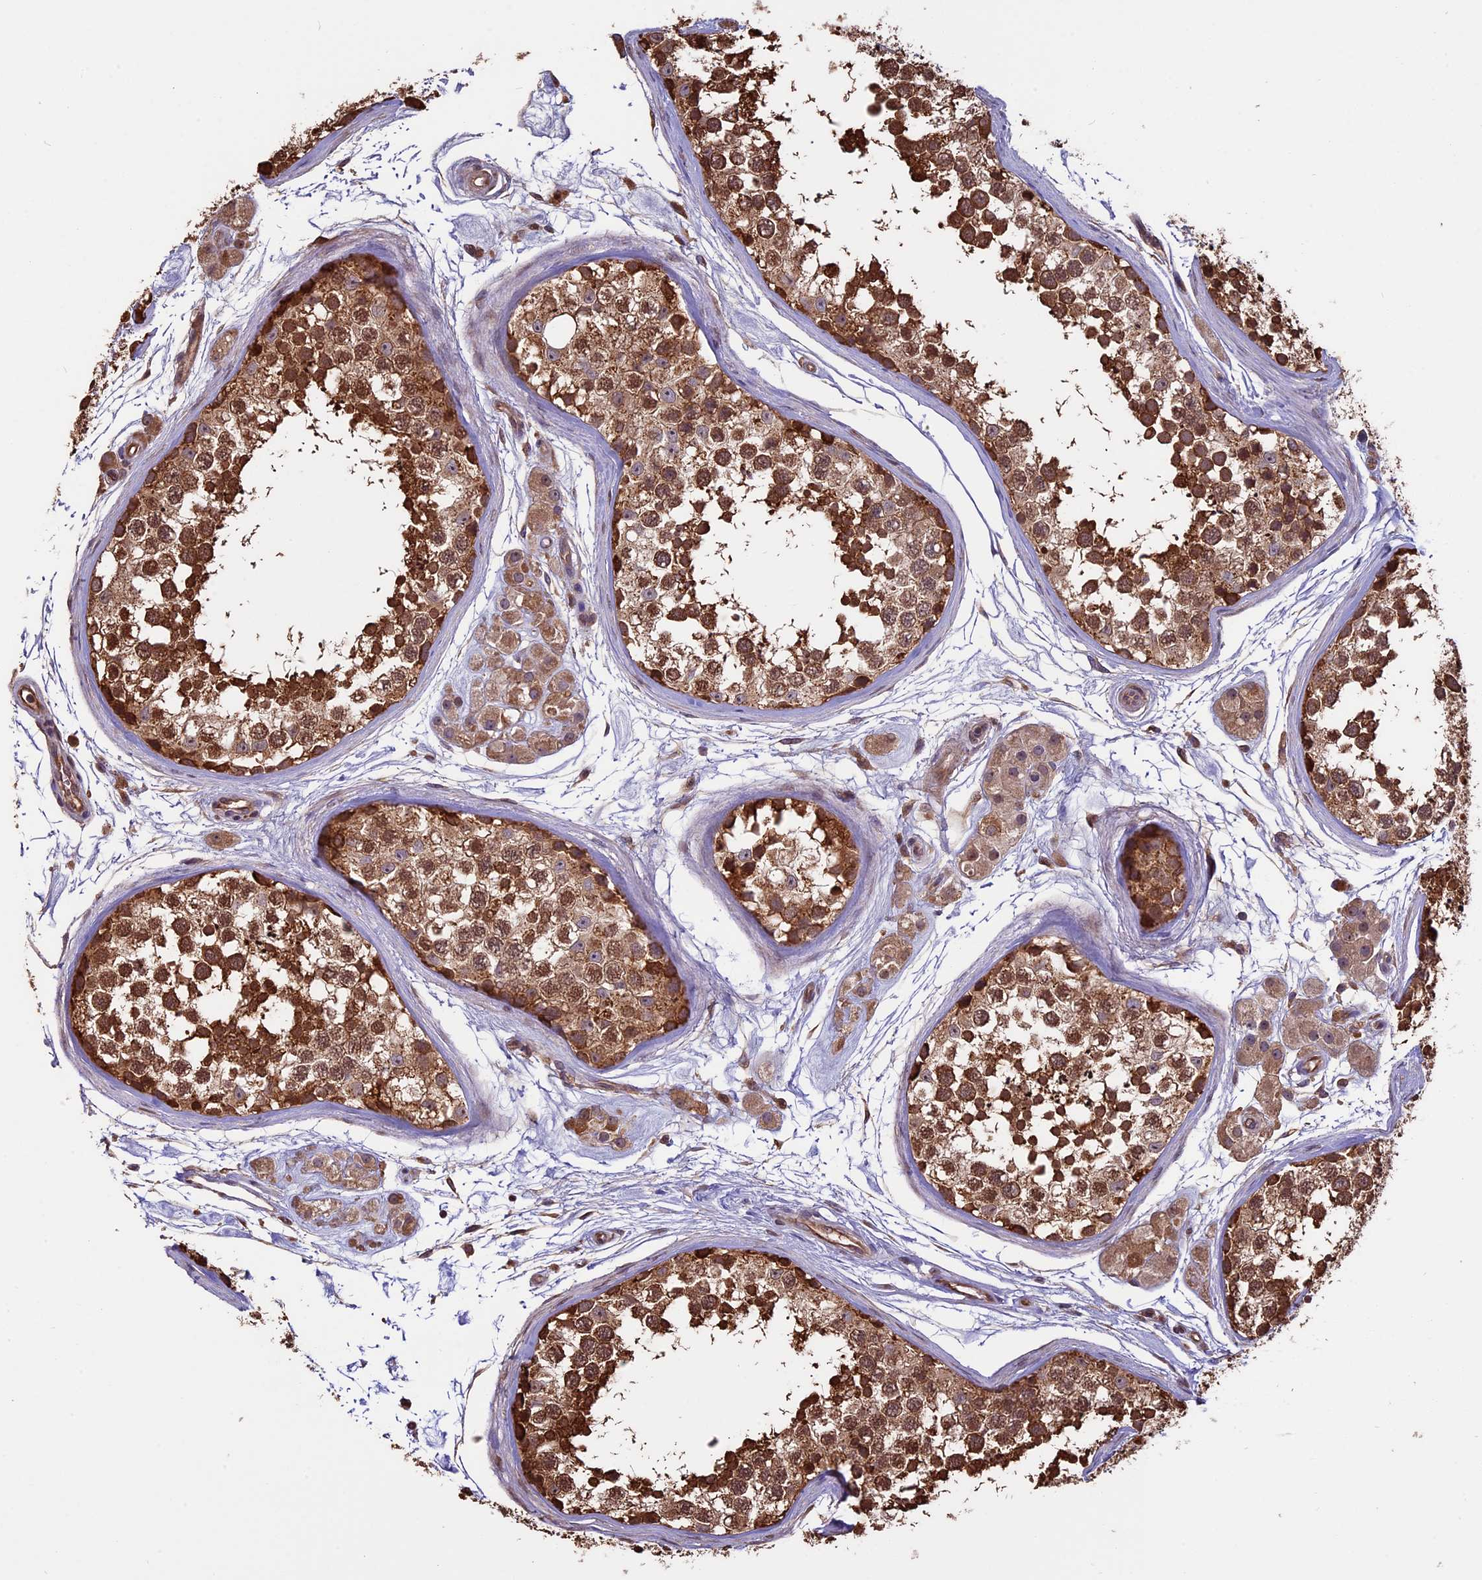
{"staining": {"intensity": "strong", "quantity": ">75%", "location": "cytoplasmic/membranous,nuclear"}, "tissue": "testis", "cell_type": "Cells in seminiferous ducts", "image_type": "normal", "snomed": [{"axis": "morphology", "description": "Normal tissue, NOS"}, {"axis": "topography", "description": "Testis"}], "caption": "Human testis stained with a brown dye demonstrates strong cytoplasmic/membranous,nuclear positive positivity in about >75% of cells in seminiferous ducts.", "gene": "VWA3A", "patient": {"sex": "male", "age": 56}}